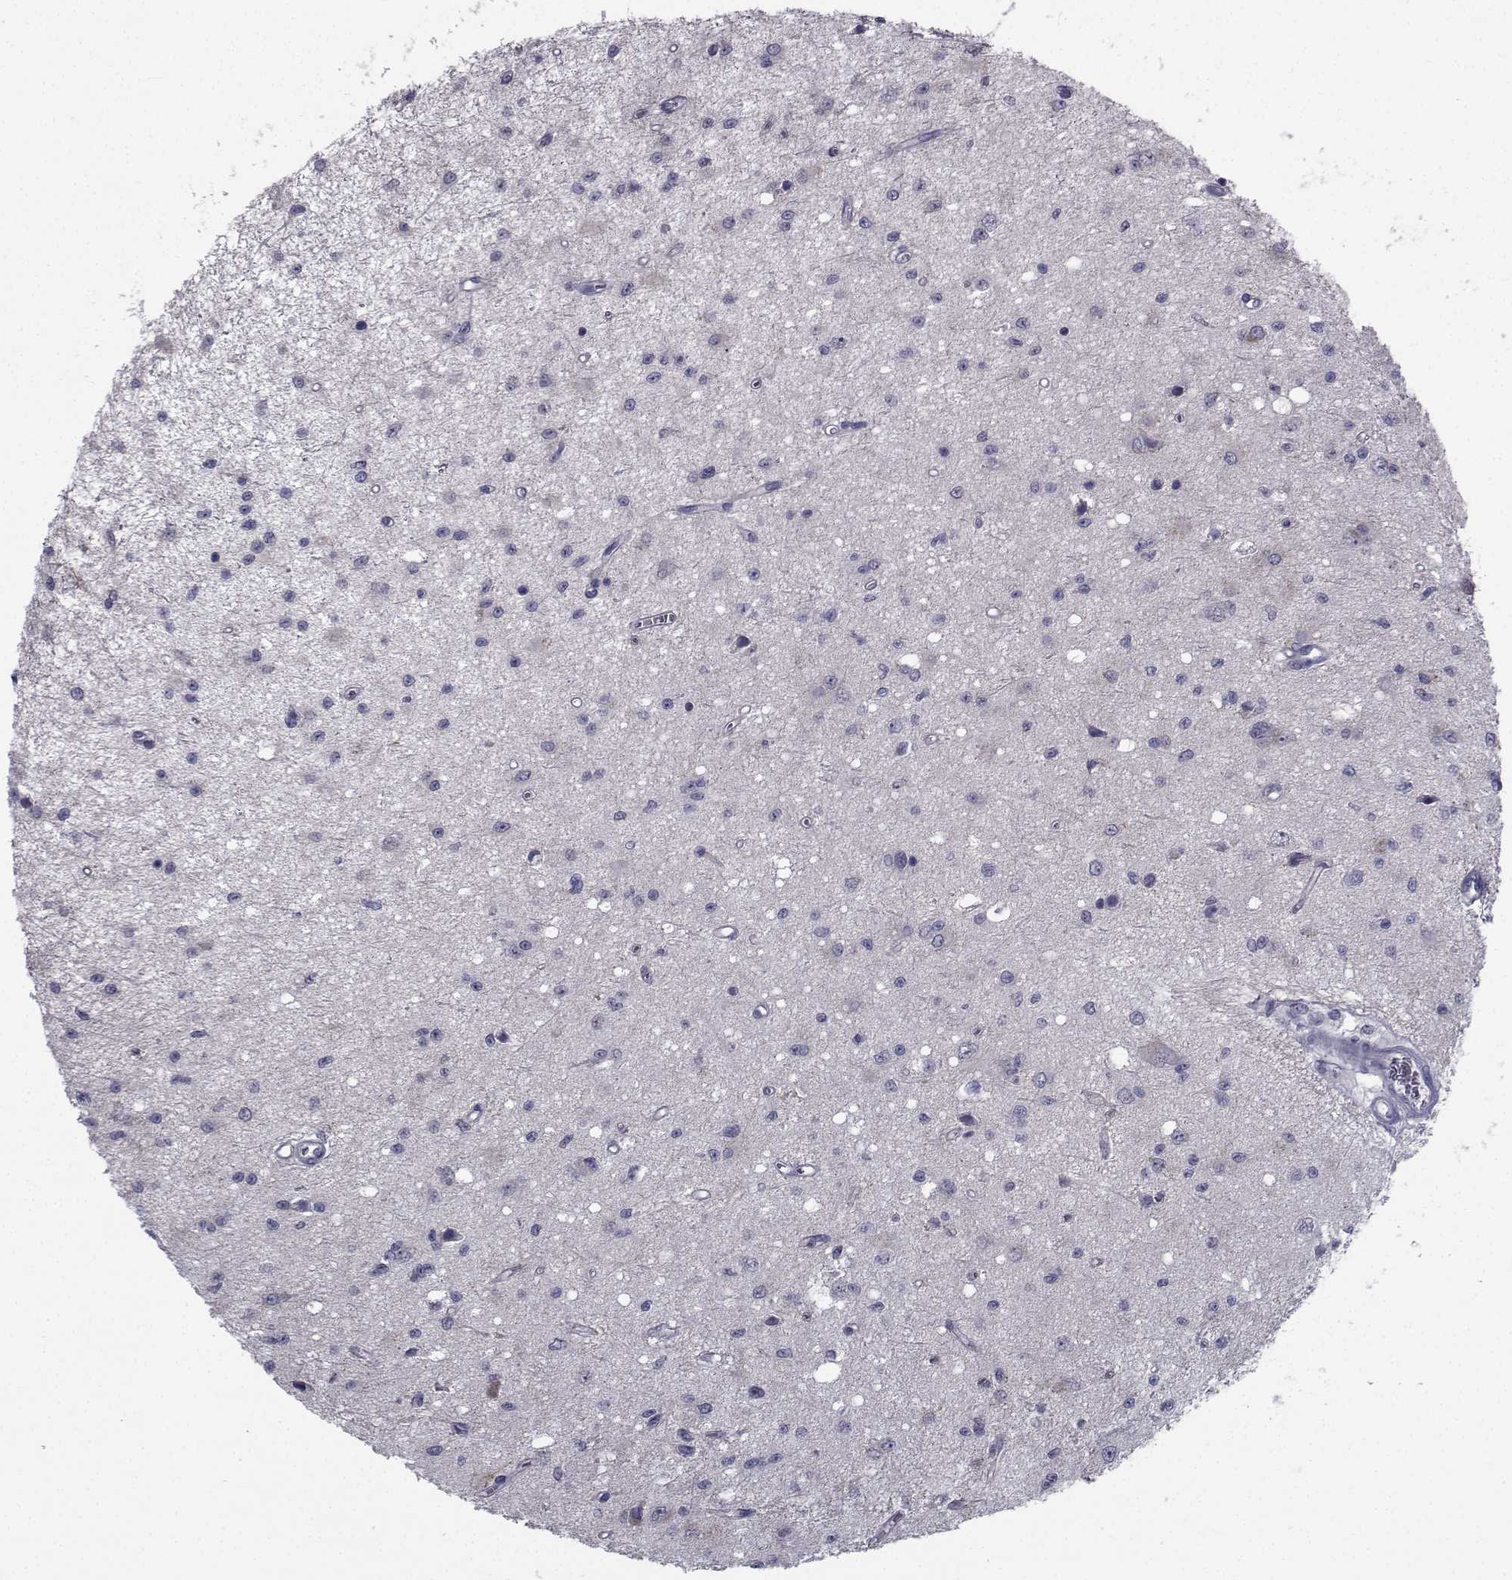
{"staining": {"intensity": "negative", "quantity": "none", "location": "none"}, "tissue": "glioma", "cell_type": "Tumor cells", "image_type": "cancer", "snomed": [{"axis": "morphology", "description": "Glioma, malignant, Low grade"}, {"axis": "topography", "description": "Brain"}], "caption": "Micrograph shows no significant protein staining in tumor cells of malignant glioma (low-grade). The staining was performed using DAB (3,3'-diaminobenzidine) to visualize the protein expression in brown, while the nuclei were stained in blue with hematoxylin (Magnification: 20x).", "gene": "CHRNA1", "patient": {"sex": "female", "age": 45}}